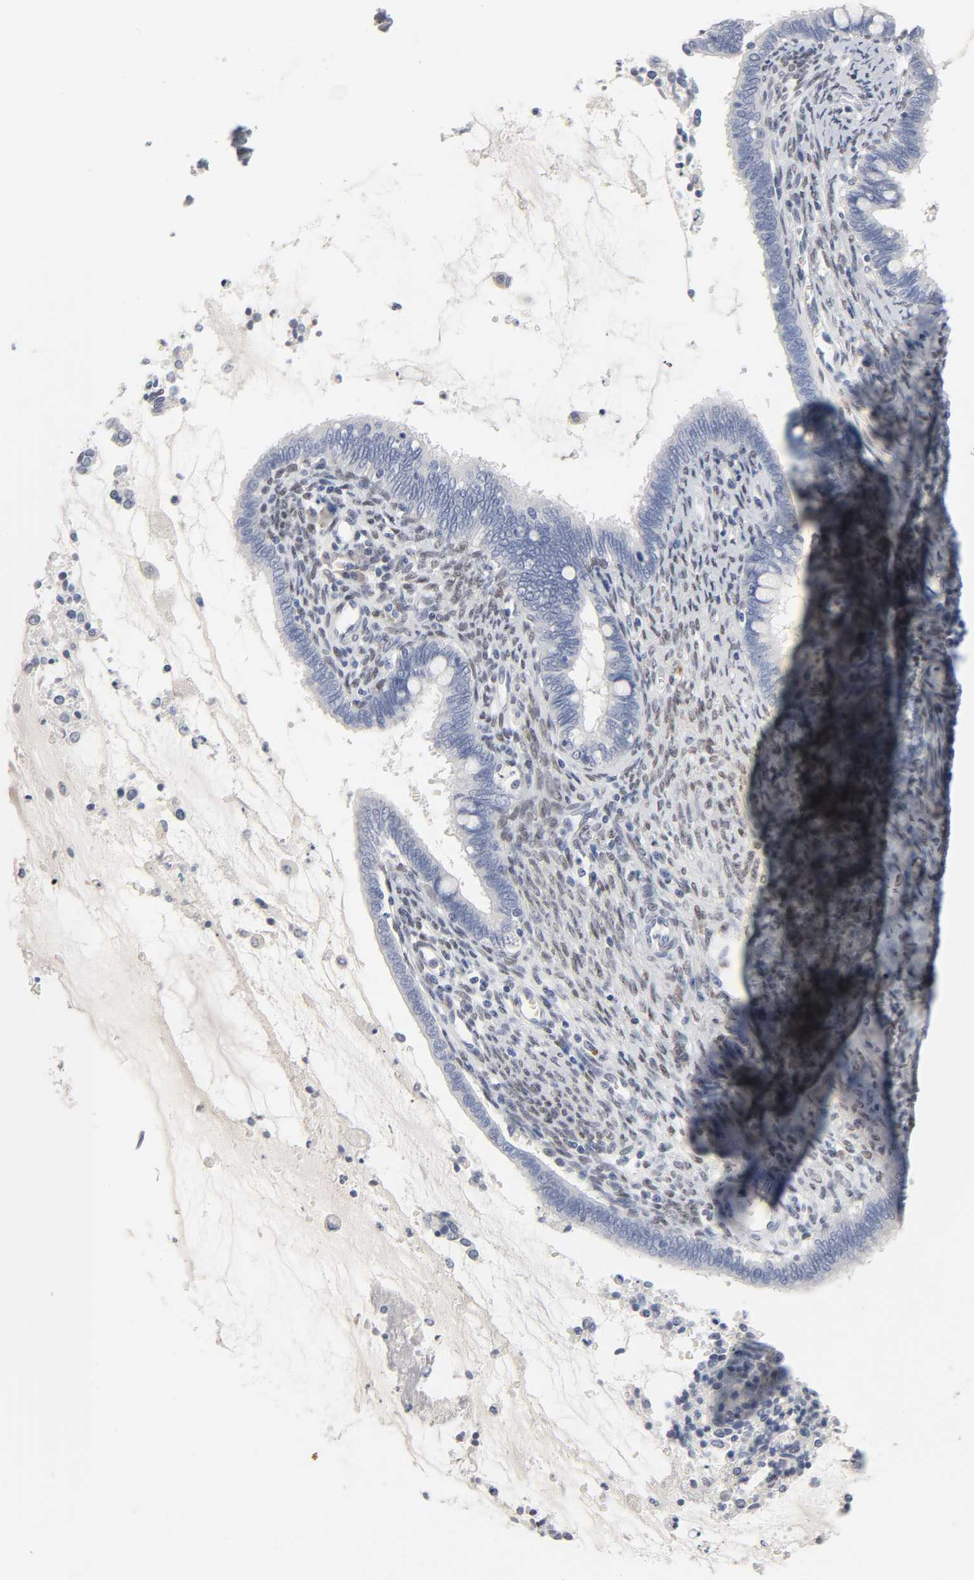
{"staining": {"intensity": "negative", "quantity": "none", "location": "none"}, "tissue": "cervical cancer", "cell_type": "Tumor cells", "image_type": "cancer", "snomed": [{"axis": "morphology", "description": "Adenocarcinoma, NOS"}, {"axis": "topography", "description": "Cervix"}], "caption": "Protein analysis of cervical cancer demonstrates no significant expression in tumor cells. Nuclei are stained in blue.", "gene": "SALL2", "patient": {"sex": "female", "age": 44}}